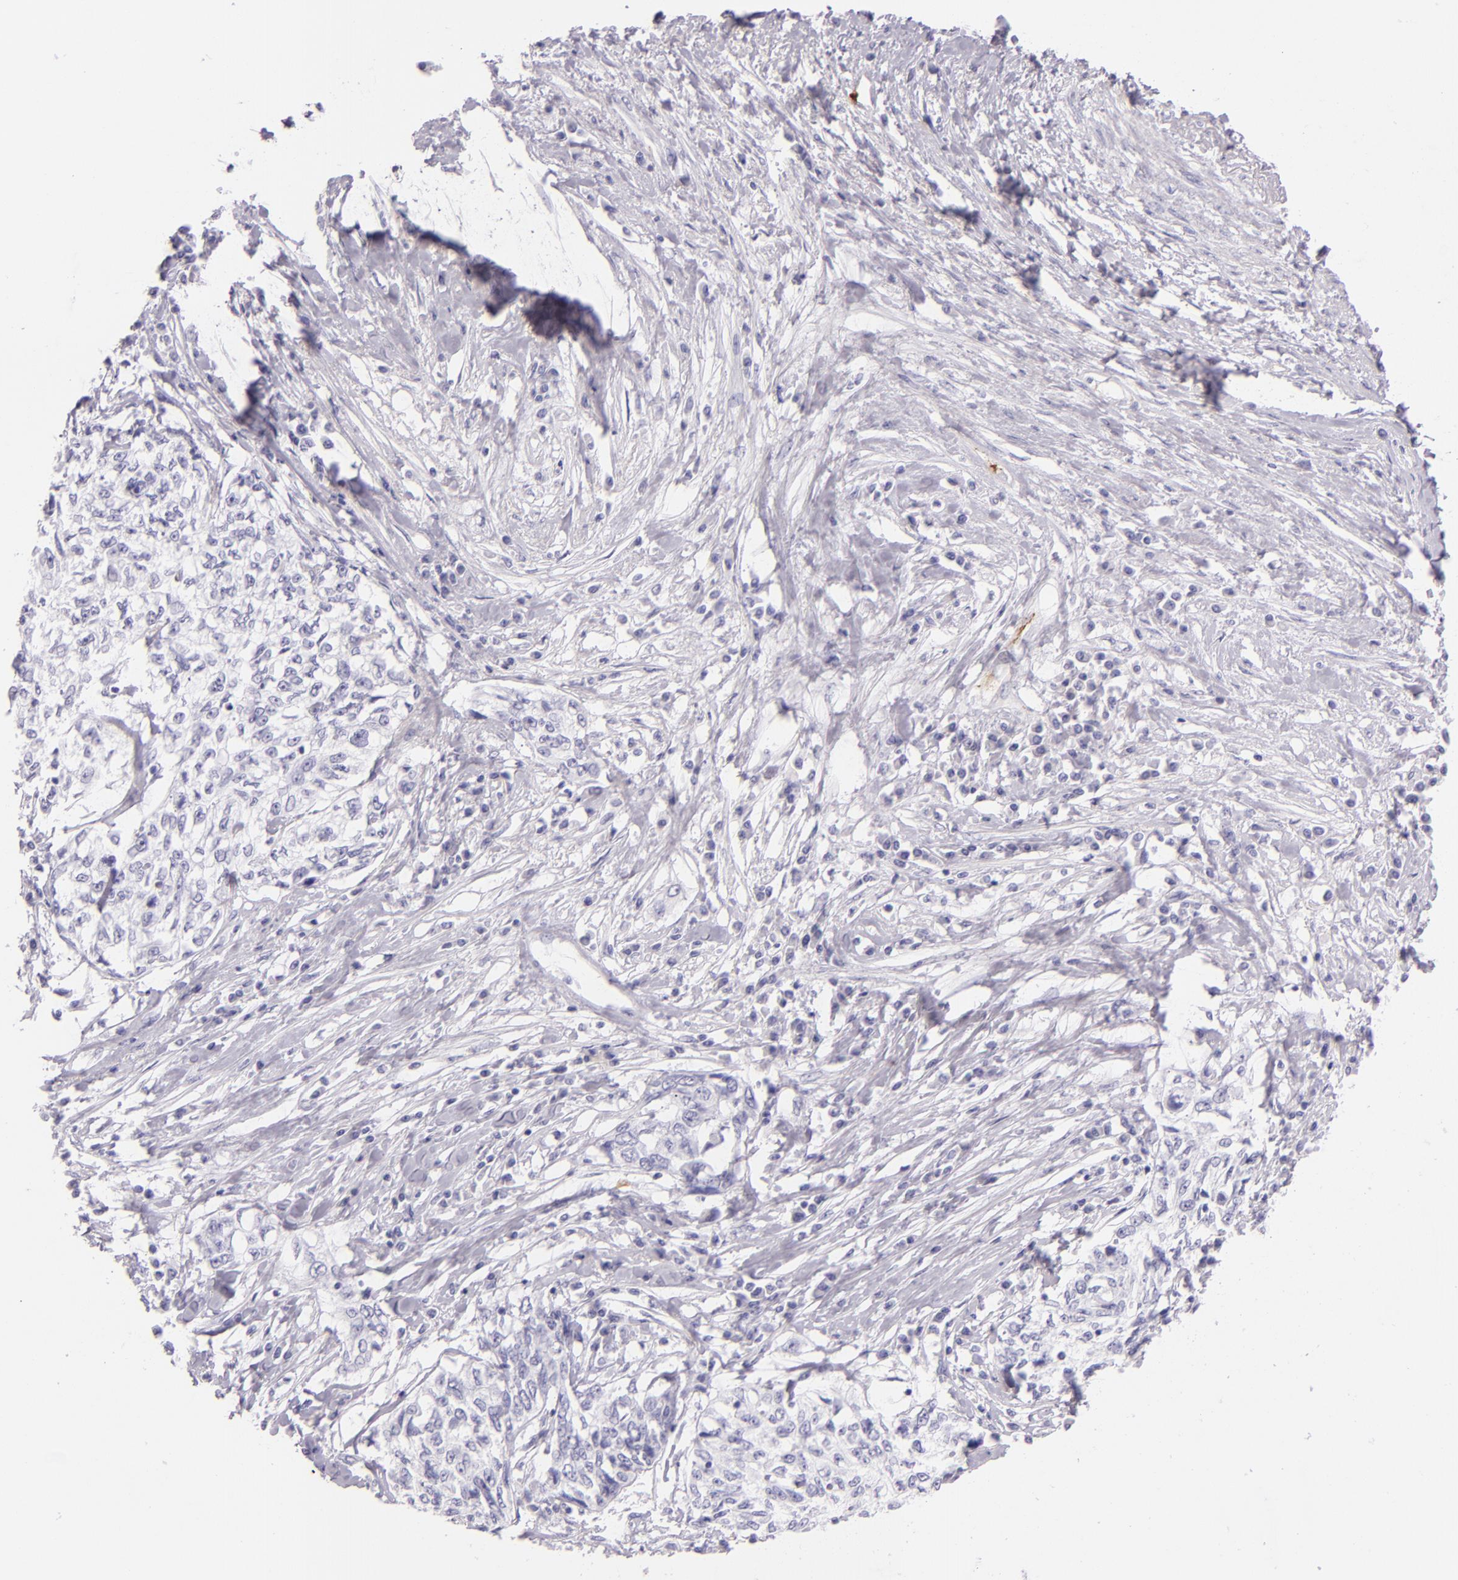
{"staining": {"intensity": "negative", "quantity": "none", "location": "none"}, "tissue": "cervical cancer", "cell_type": "Tumor cells", "image_type": "cancer", "snomed": [{"axis": "morphology", "description": "Squamous cell carcinoma, NOS"}, {"axis": "topography", "description": "Cervix"}], "caption": "Immunohistochemistry (IHC) histopathology image of neoplastic tissue: human cervical cancer stained with DAB exhibits no significant protein staining in tumor cells. (Stains: DAB immunohistochemistry with hematoxylin counter stain, Microscopy: brightfield microscopy at high magnification).", "gene": "SELP", "patient": {"sex": "female", "age": 57}}